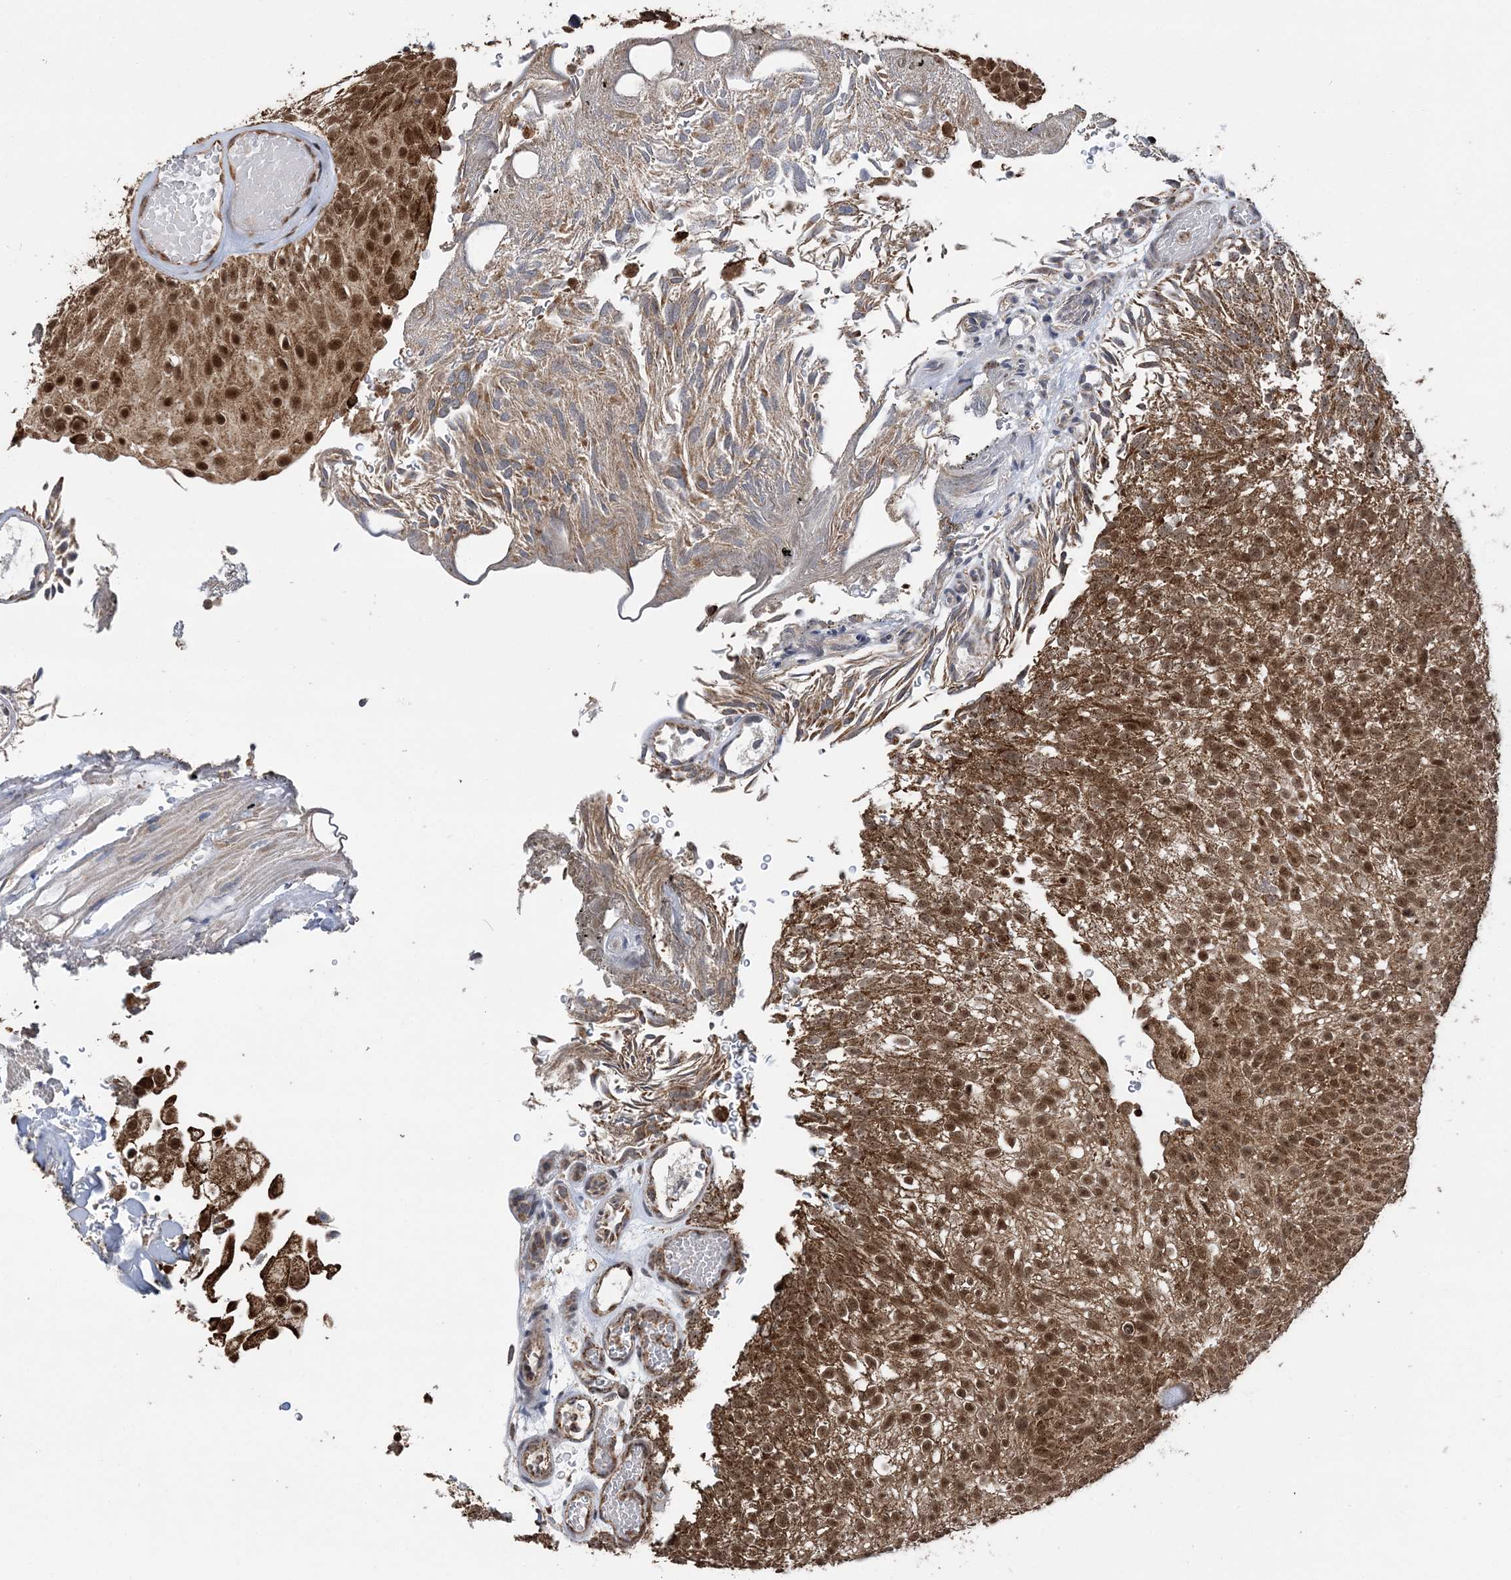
{"staining": {"intensity": "moderate", "quantity": ">75%", "location": "cytoplasmic/membranous,nuclear"}, "tissue": "urothelial cancer", "cell_type": "Tumor cells", "image_type": "cancer", "snomed": [{"axis": "morphology", "description": "Urothelial carcinoma, Low grade"}, {"axis": "topography", "description": "Urinary bladder"}], "caption": "Low-grade urothelial carcinoma stained with a brown dye shows moderate cytoplasmic/membranous and nuclear positive staining in approximately >75% of tumor cells.", "gene": "PCBP1", "patient": {"sex": "male", "age": 78}}